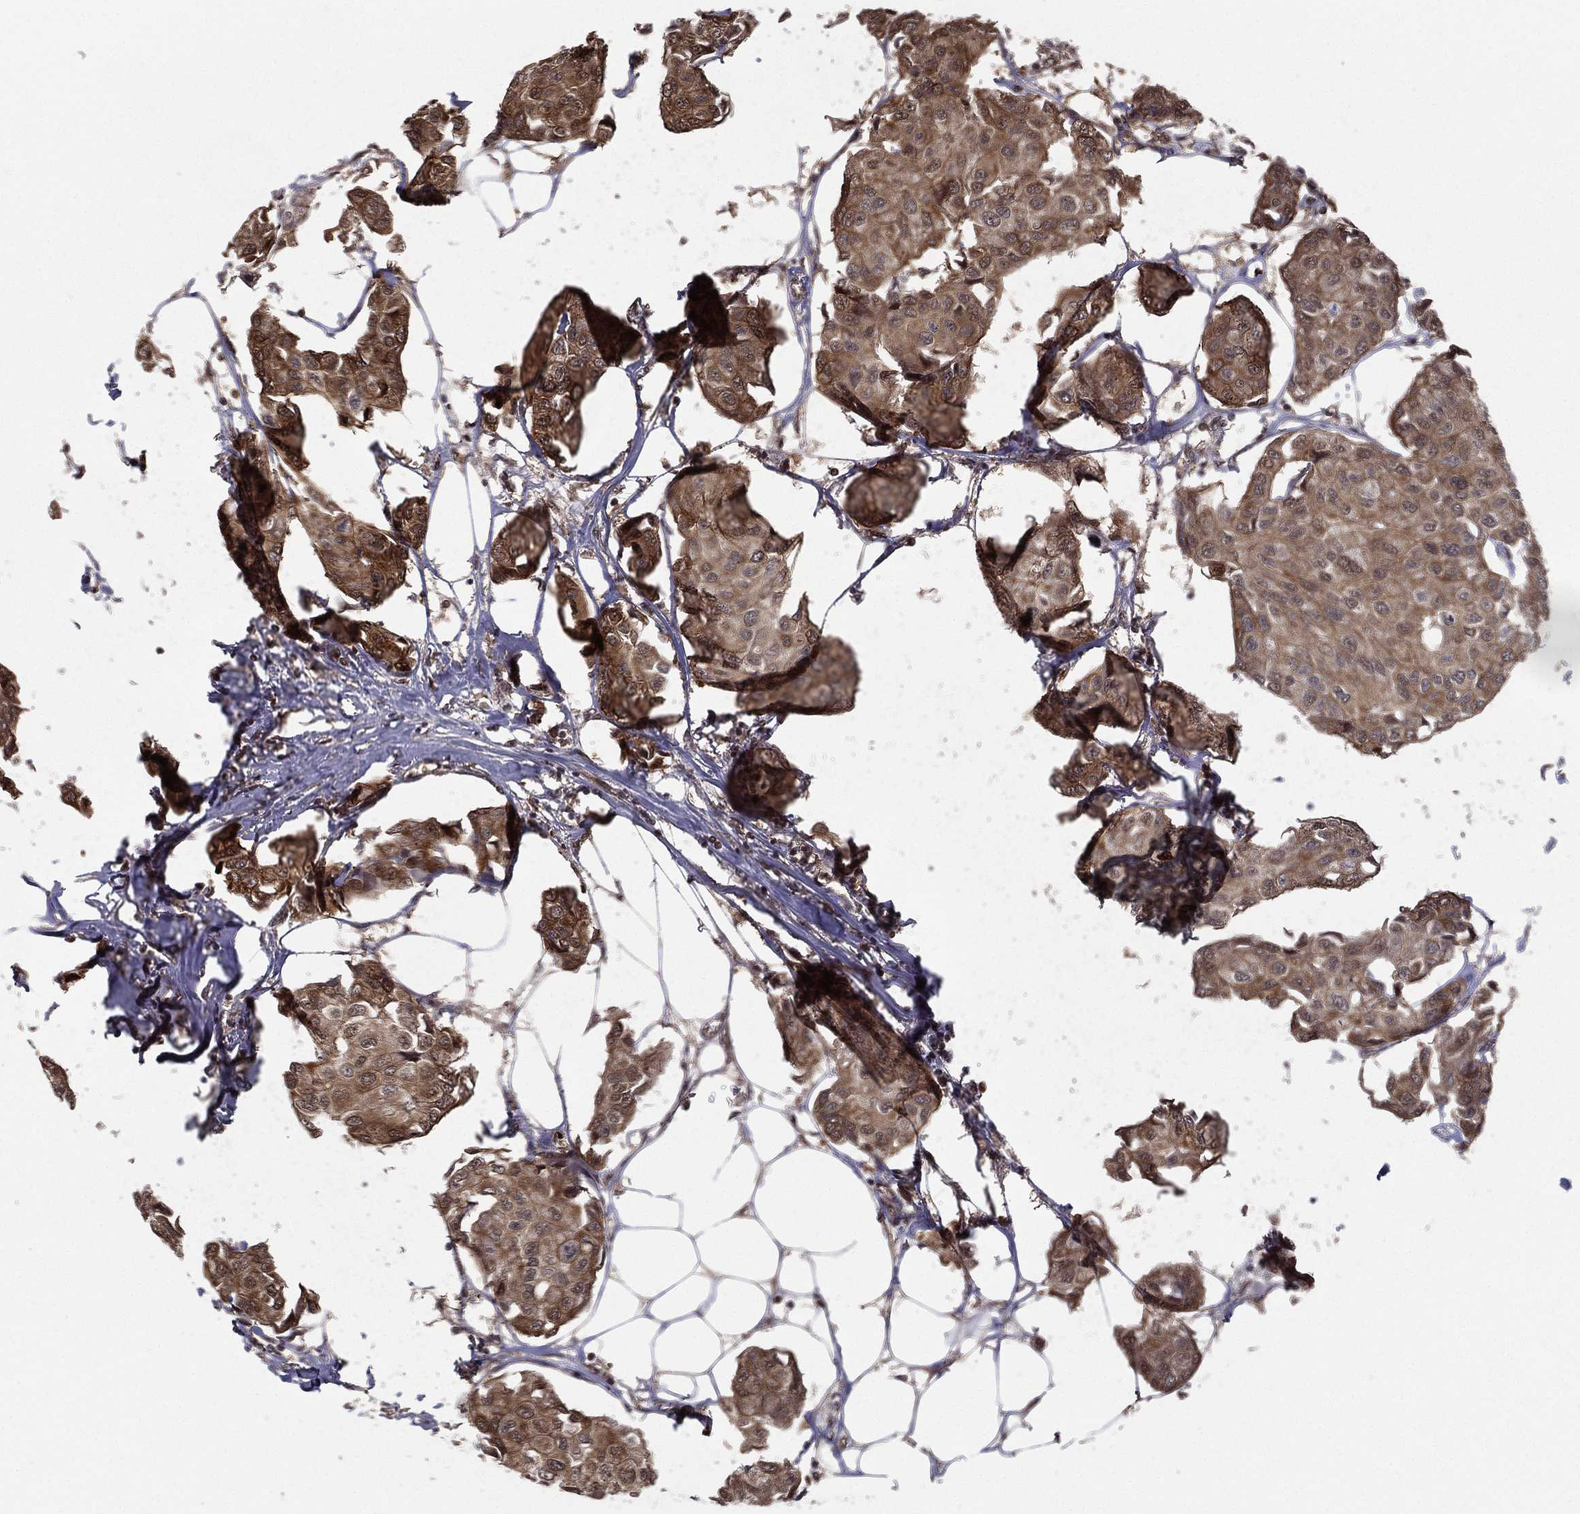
{"staining": {"intensity": "moderate", "quantity": ">75%", "location": "cytoplasmic/membranous"}, "tissue": "breast cancer", "cell_type": "Tumor cells", "image_type": "cancer", "snomed": [{"axis": "morphology", "description": "Duct carcinoma"}, {"axis": "topography", "description": "Breast"}], "caption": "This micrograph demonstrates breast cancer (infiltrating ductal carcinoma) stained with immunohistochemistry to label a protein in brown. The cytoplasmic/membranous of tumor cells show moderate positivity for the protein. Nuclei are counter-stained blue.", "gene": "SLC6A6", "patient": {"sex": "female", "age": 80}}